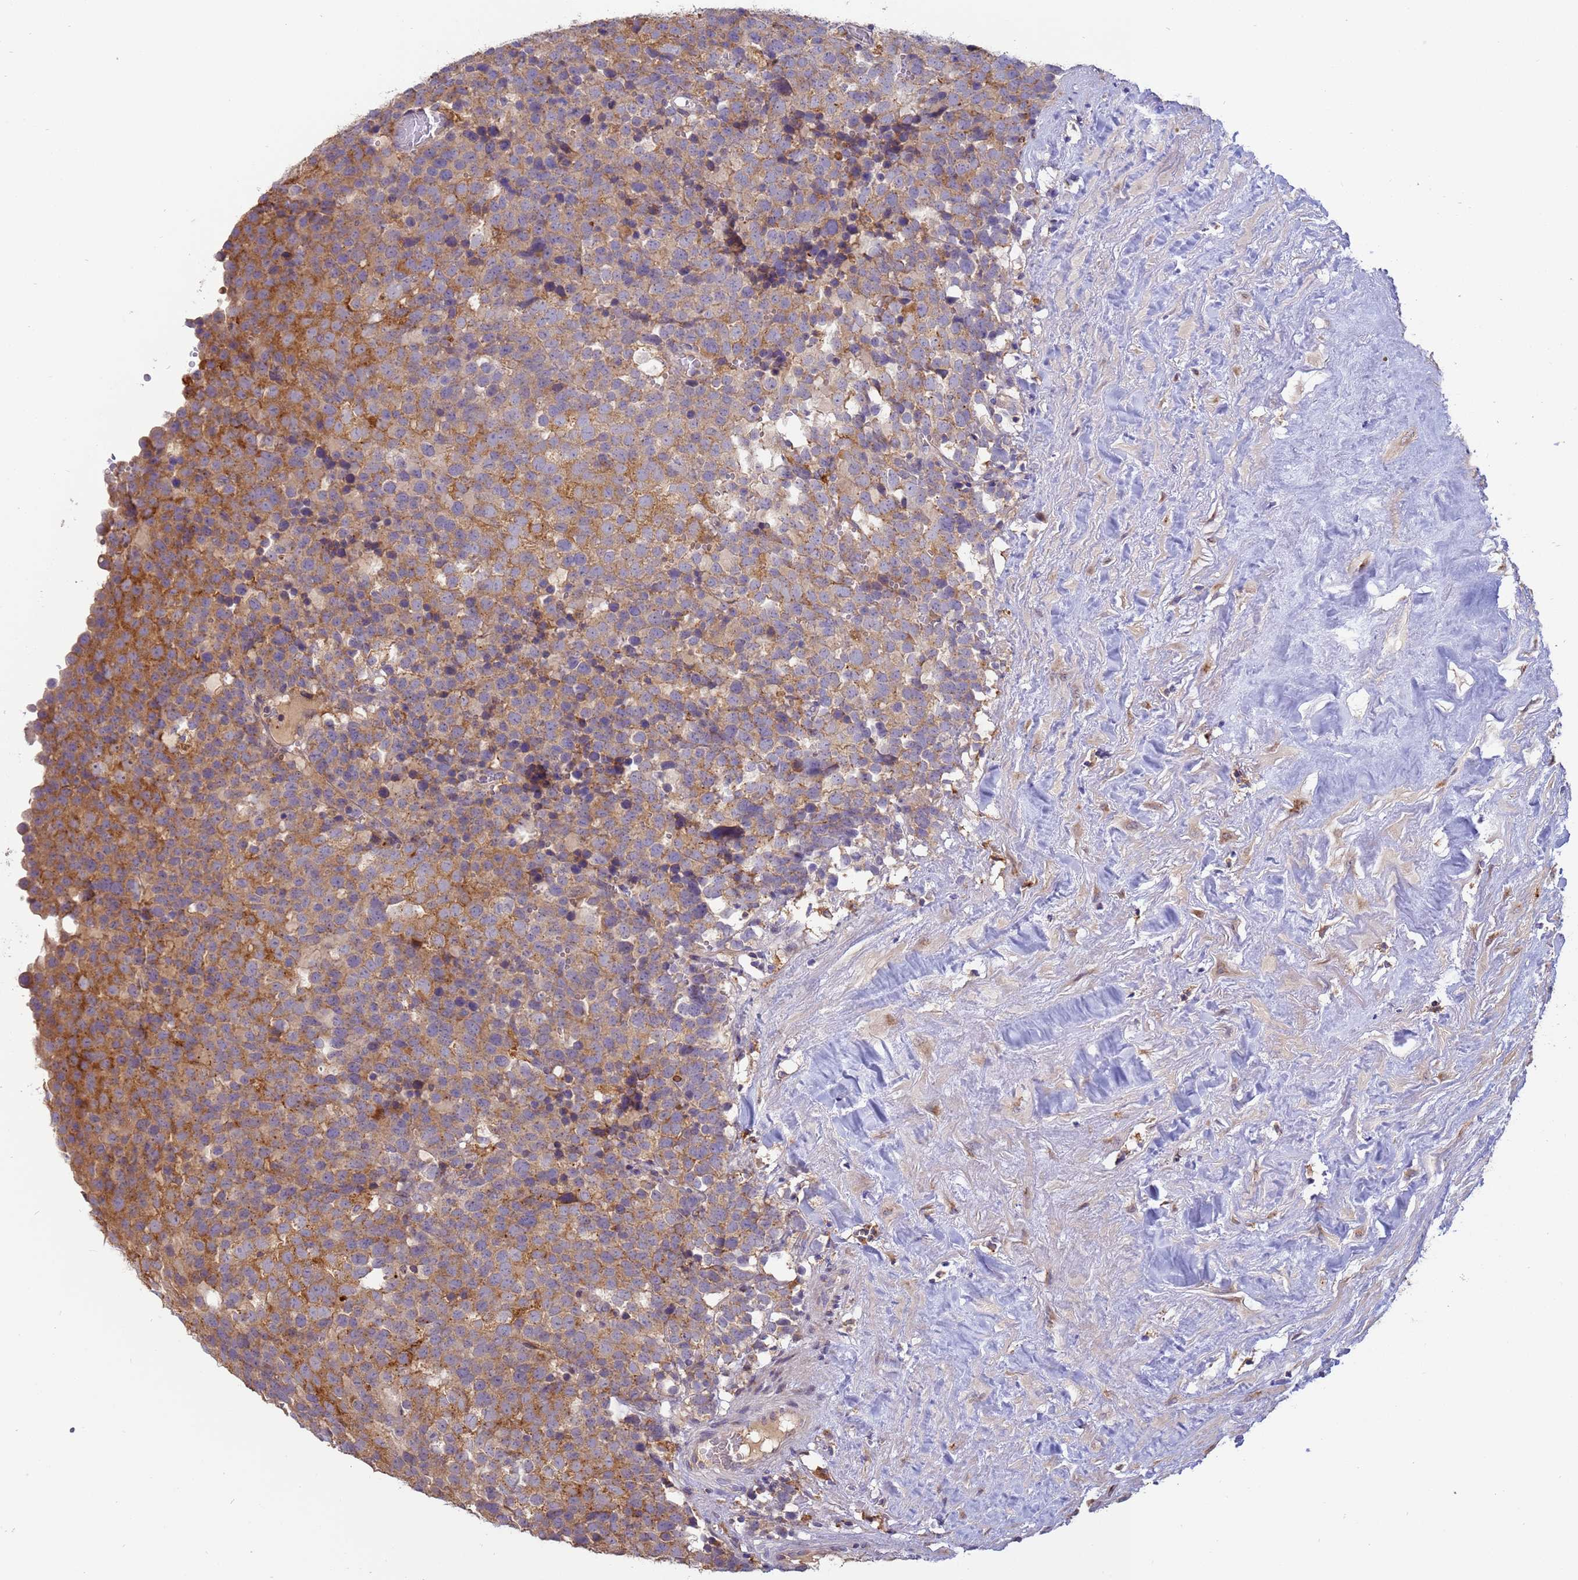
{"staining": {"intensity": "moderate", "quantity": "25%-75%", "location": "cytoplasmic/membranous"}, "tissue": "testis cancer", "cell_type": "Tumor cells", "image_type": "cancer", "snomed": [{"axis": "morphology", "description": "Seminoma, NOS"}, {"axis": "topography", "description": "Testis"}], "caption": "Seminoma (testis) stained for a protein exhibits moderate cytoplasmic/membranous positivity in tumor cells.", "gene": "M6PR", "patient": {"sex": "male", "age": 71}}